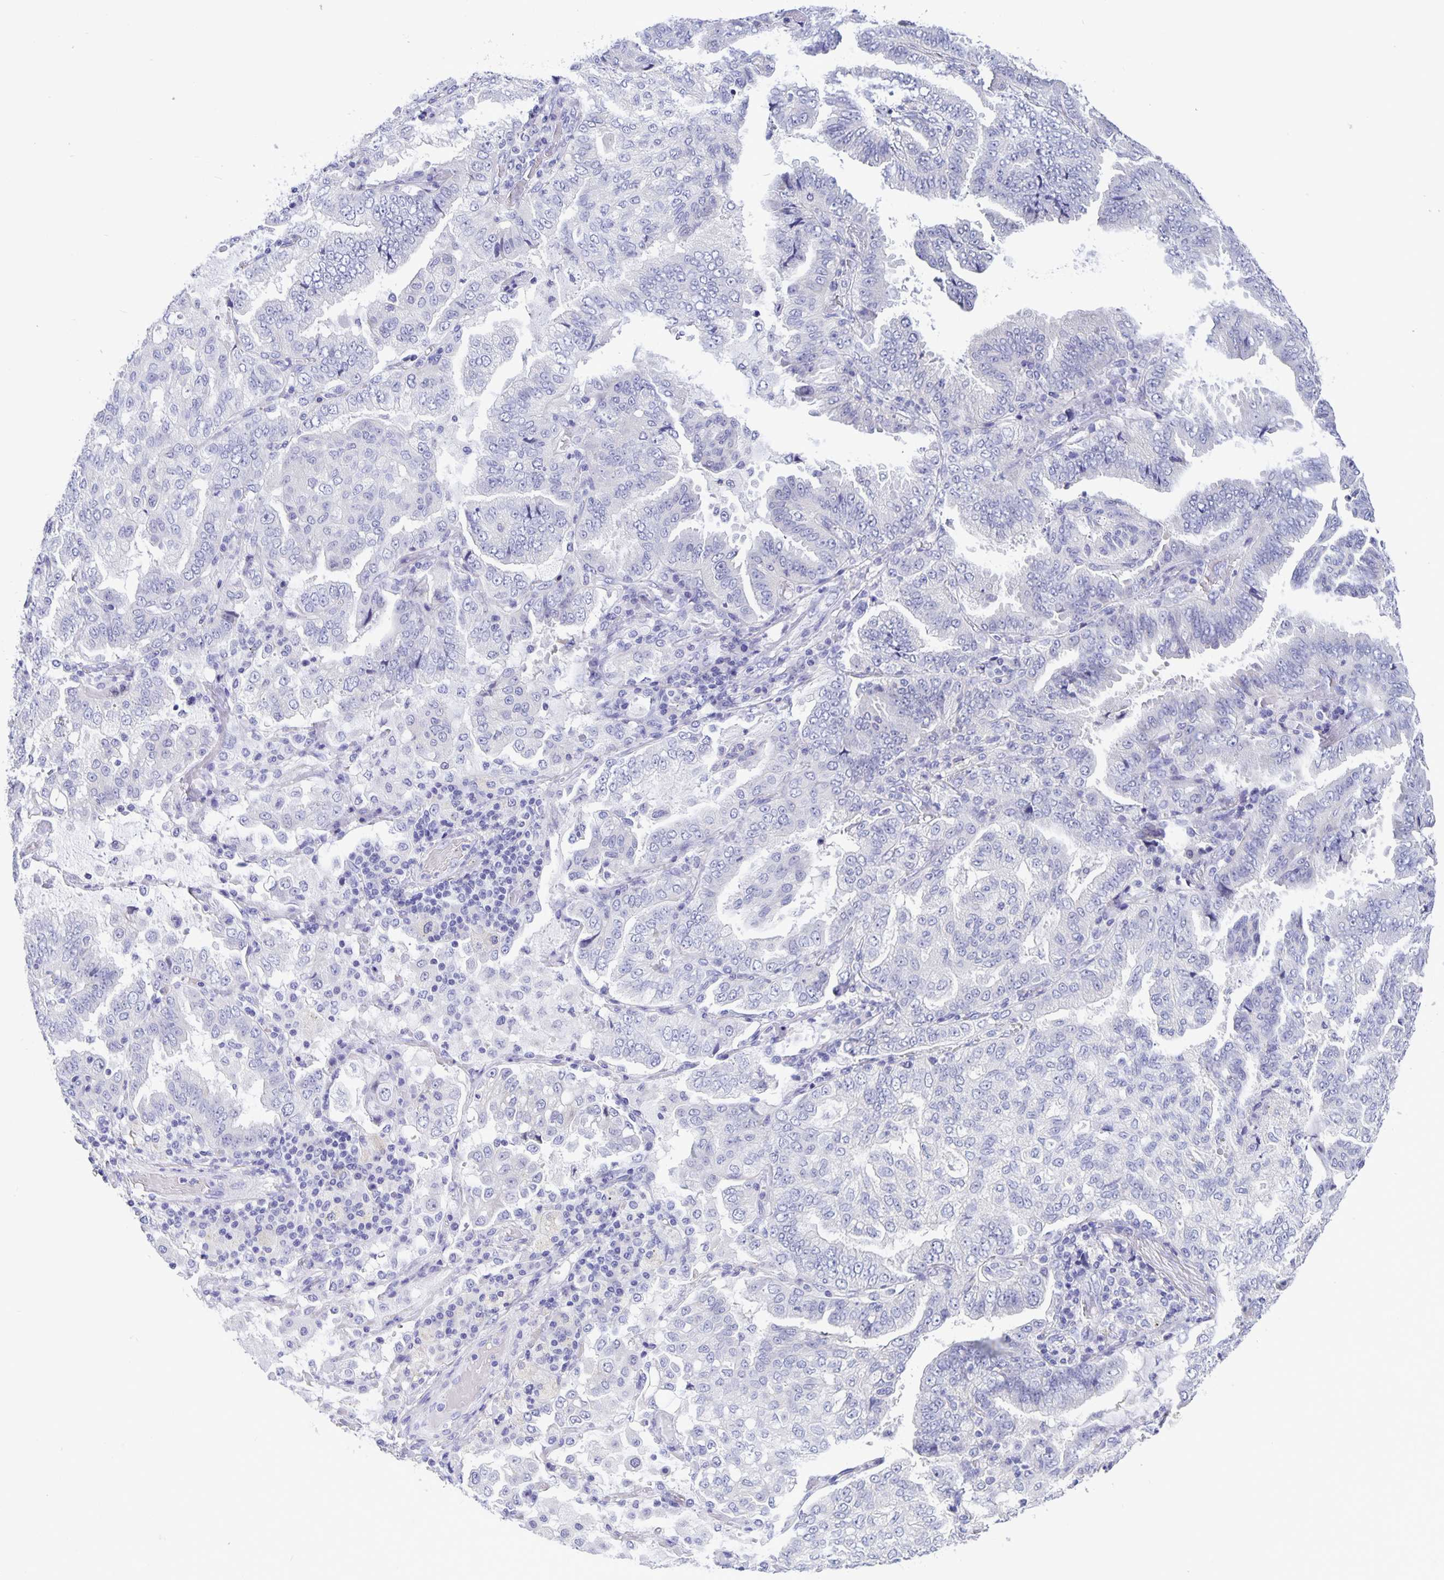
{"staining": {"intensity": "negative", "quantity": "none", "location": "none"}, "tissue": "lung cancer", "cell_type": "Tumor cells", "image_type": "cancer", "snomed": [{"axis": "morphology", "description": "Aneuploidy"}, {"axis": "morphology", "description": "Adenocarcinoma, NOS"}, {"axis": "morphology", "description": "Adenocarcinoma, metastatic, NOS"}, {"axis": "topography", "description": "Lymph node"}, {"axis": "topography", "description": "Lung"}], "caption": "An immunohistochemistry image of metastatic adenocarcinoma (lung) is shown. There is no staining in tumor cells of metastatic adenocarcinoma (lung). (Stains: DAB (3,3'-diaminobenzidine) immunohistochemistry with hematoxylin counter stain, Microscopy: brightfield microscopy at high magnification).", "gene": "ERMN", "patient": {"sex": "female", "age": 48}}